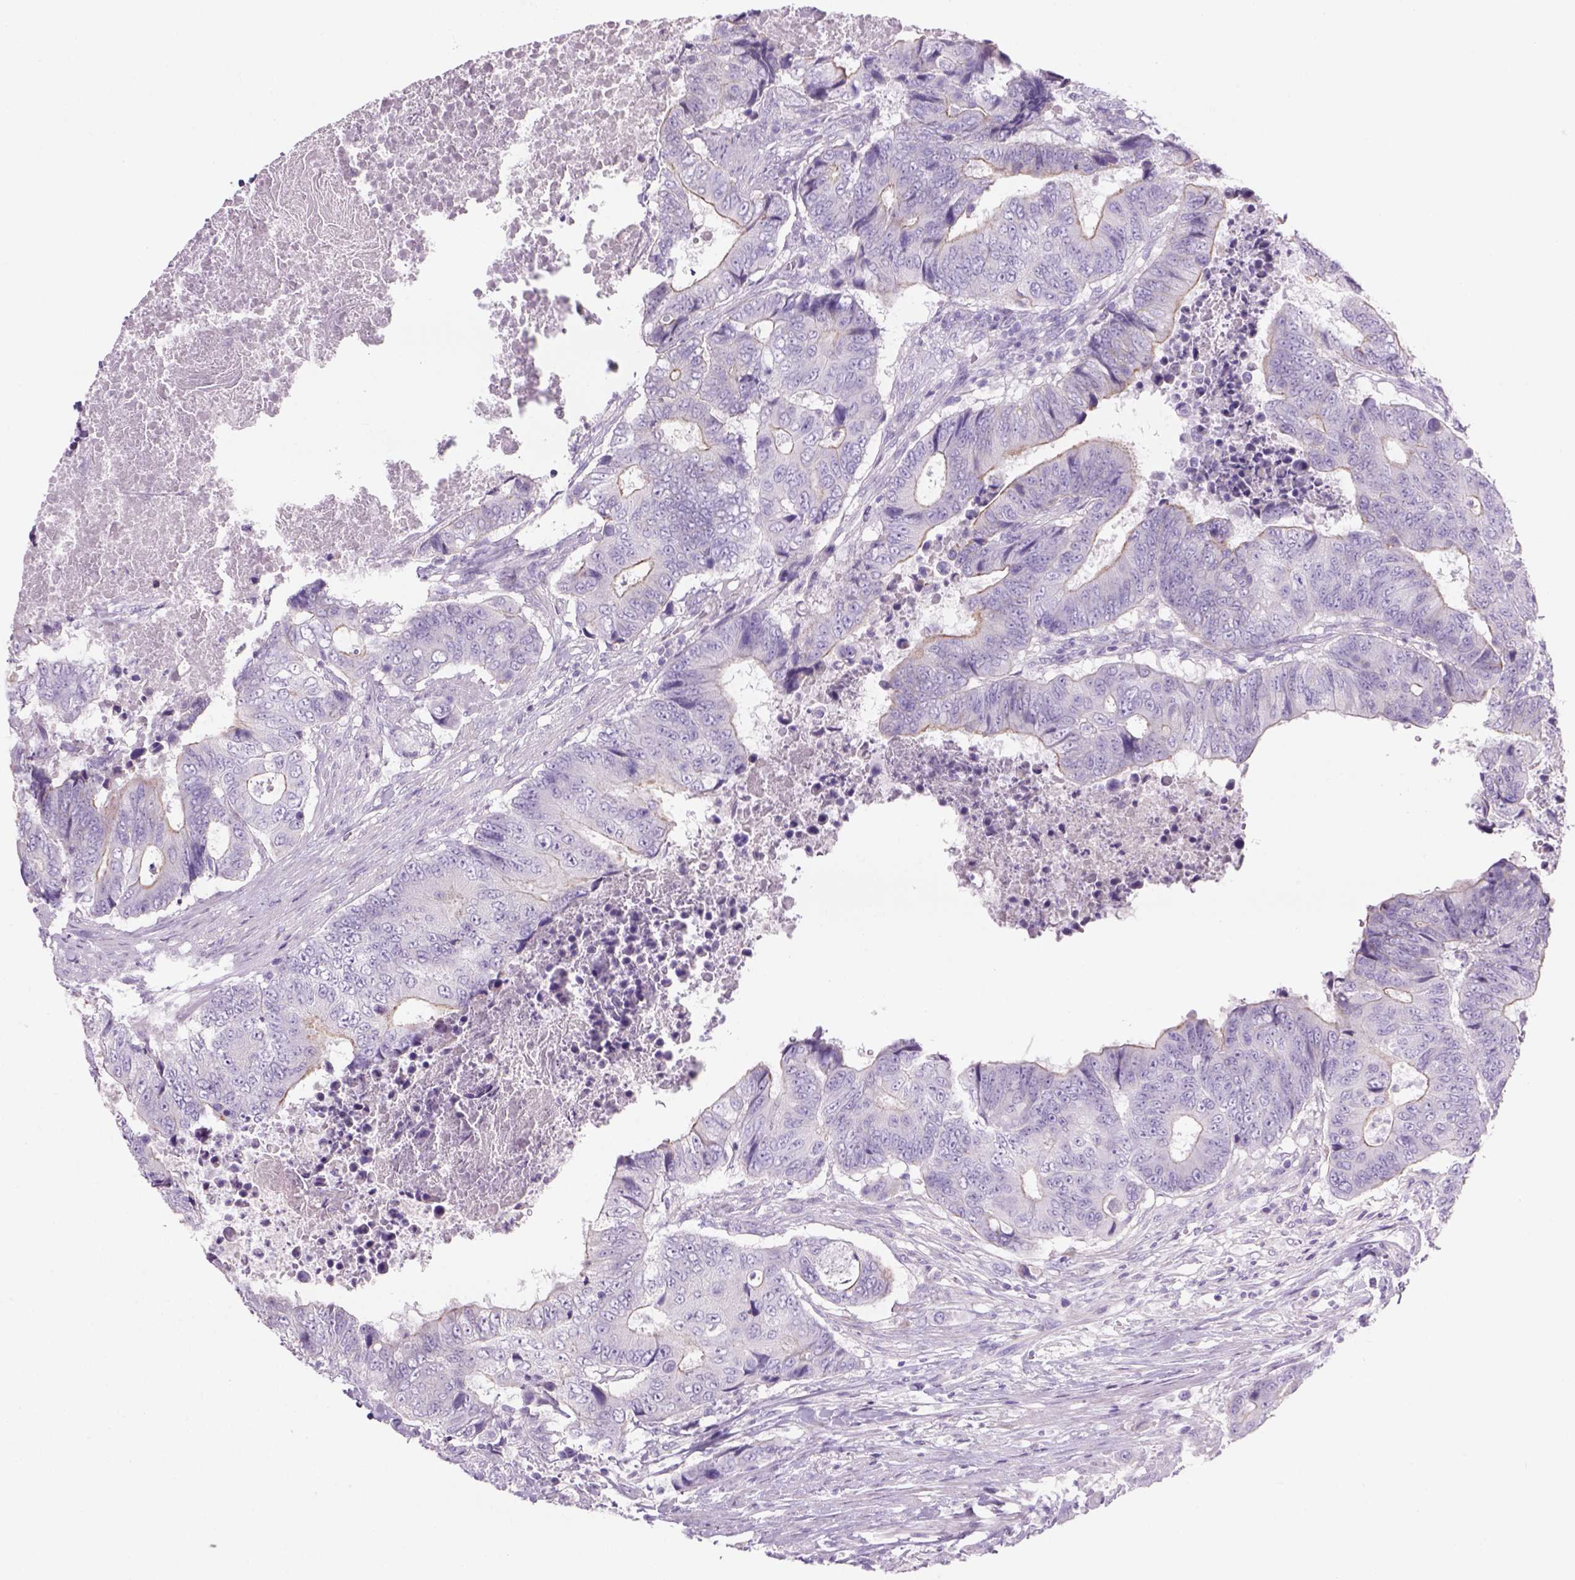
{"staining": {"intensity": "negative", "quantity": "none", "location": "none"}, "tissue": "colorectal cancer", "cell_type": "Tumor cells", "image_type": "cancer", "snomed": [{"axis": "morphology", "description": "Adenocarcinoma, NOS"}, {"axis": "topography", "description": "Colon"}], "caption": "The immunohistochemistry (IHC) micrograph has no significant staining in tumor cells of colorectal cancer (adenocarcinoma) tissue. Brightfield microscopy of IHC stained with DAB (3,3'-diaminobenzidine) (brown) and hematoxylin (blue), captured at high magnification.", "gene": "TENM4", "patient": {"sex": "female", "age": 48}}